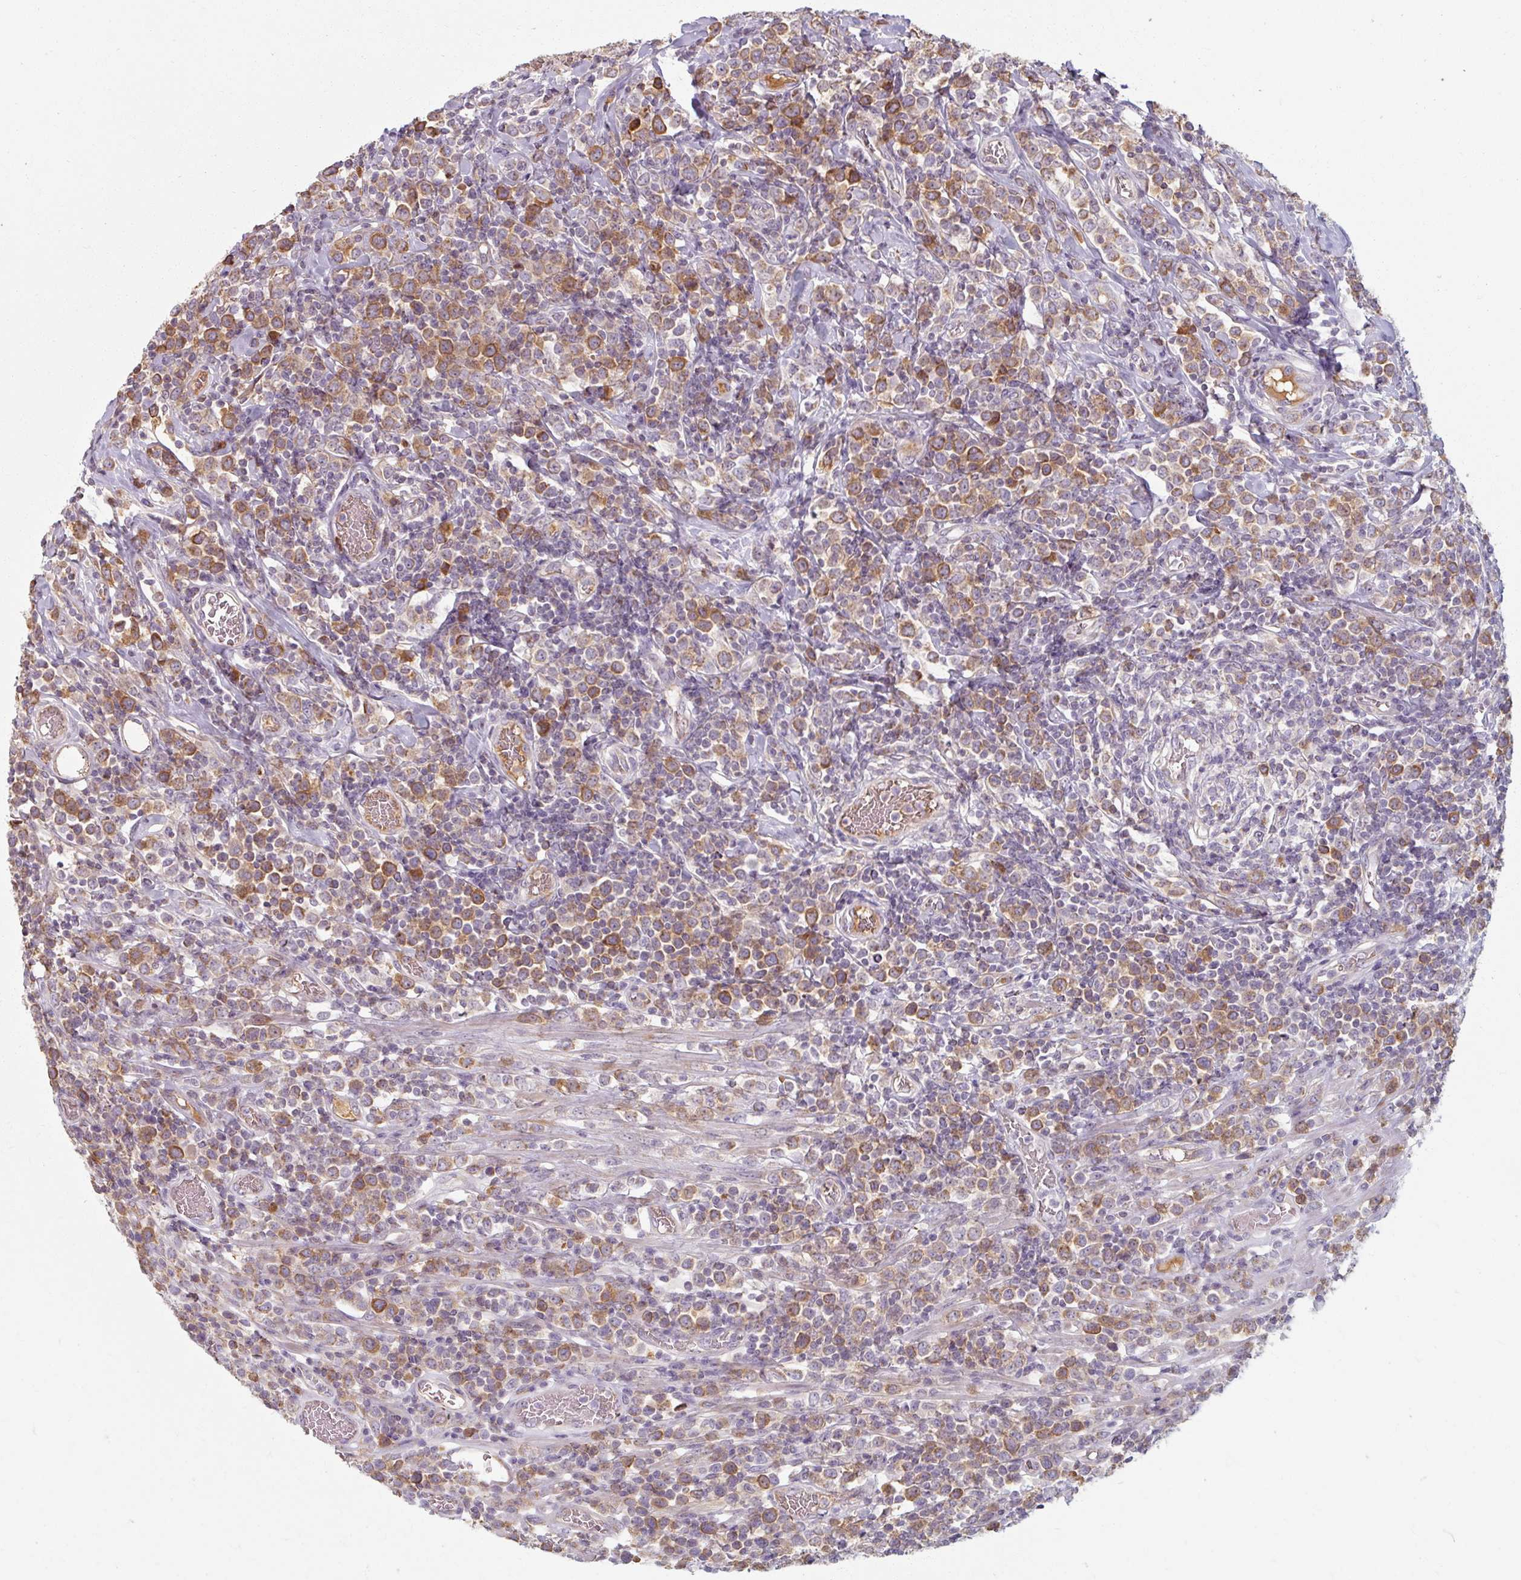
{"staining": {"intensity": "moderate", "quantity": "<25%", "location": "cytoplasmic/membranous"}, "tissue": "lymphoma", "cell_type": "Tumor cells", "image_type": "cancer", "snomed": [{"axis": "morphology", "description": "Malignant lymphoma, non-Hodgkin's type, High grade"}, {"axis": "topography", "description": "Soft tissue"}], "caption": "A high-resolution micrograph shows immunohistochemistry (IHC) staining of malignant lymphoma, non-Hodgkin's type (high-grade), which exhibits moderate cytoplasmic/membranous positivity in about <25% of tumor cells. (DAB (3,3'-diaminobenzidine) IHC with brightfield microscopy, high magnification).", "gene": "TSEN54", "patient": {"sex": "female", "age": 56}}